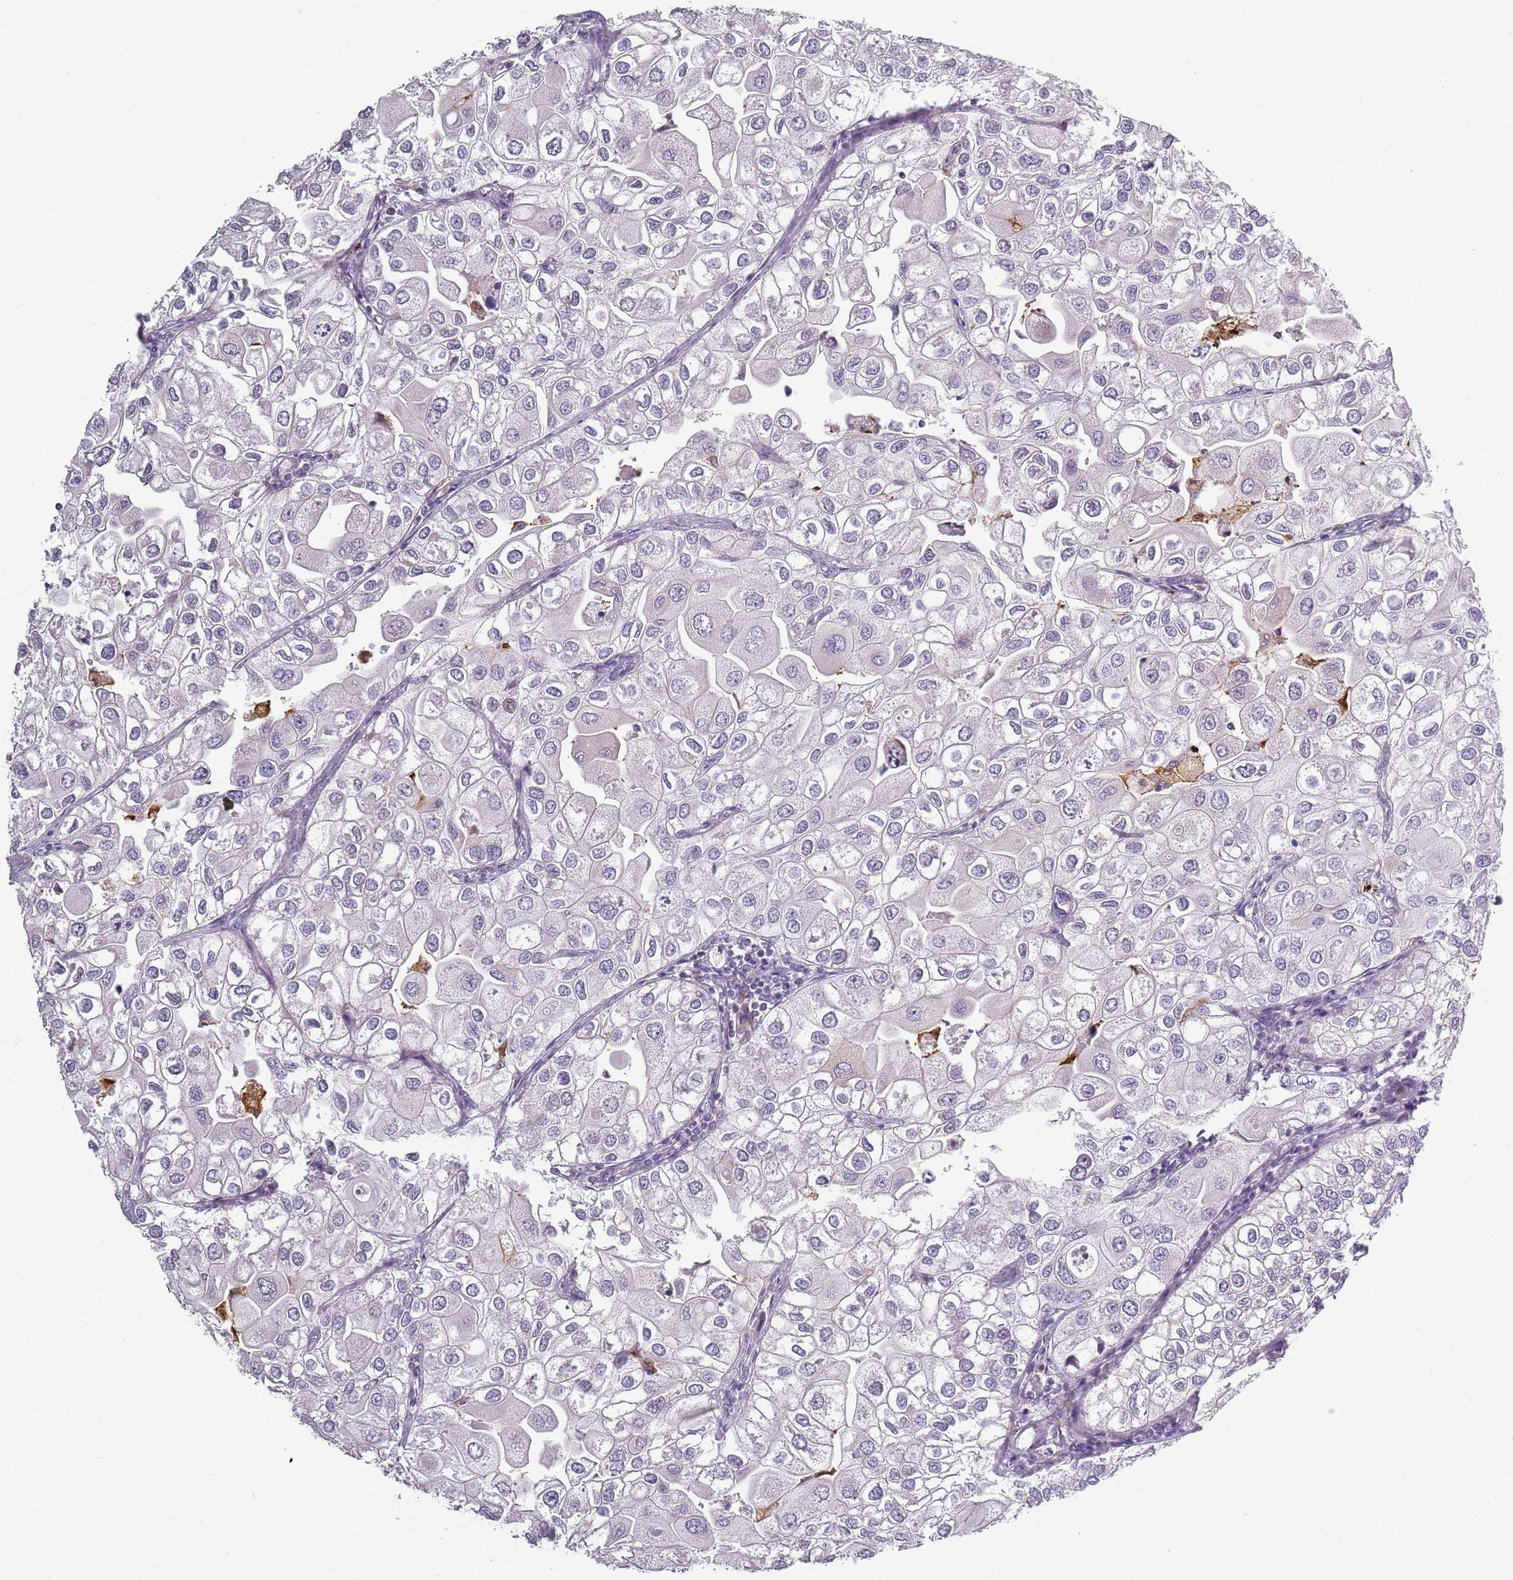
{"staining": {"intensity": "negative", "quantity": "none", "location": "none"}, "tissue": "urothelial cancer", "cell_type": "Tumor cells", "image_type": "cancer", "snomed": [{"axis": "morphology", "description": "Urothelial carcinoma, High grade"}, {"axis": "topography", "description": "Urinary bladder"}], "caption": "This photomicrograph is of urothelial cancer stained with immunohistochemistry to label a protein in brown with the nuclei are counter-stained blue. There is no expression in tumor cells.", "gene": "CC2D2B", "patient": {"sex": "male", "age": 64}}